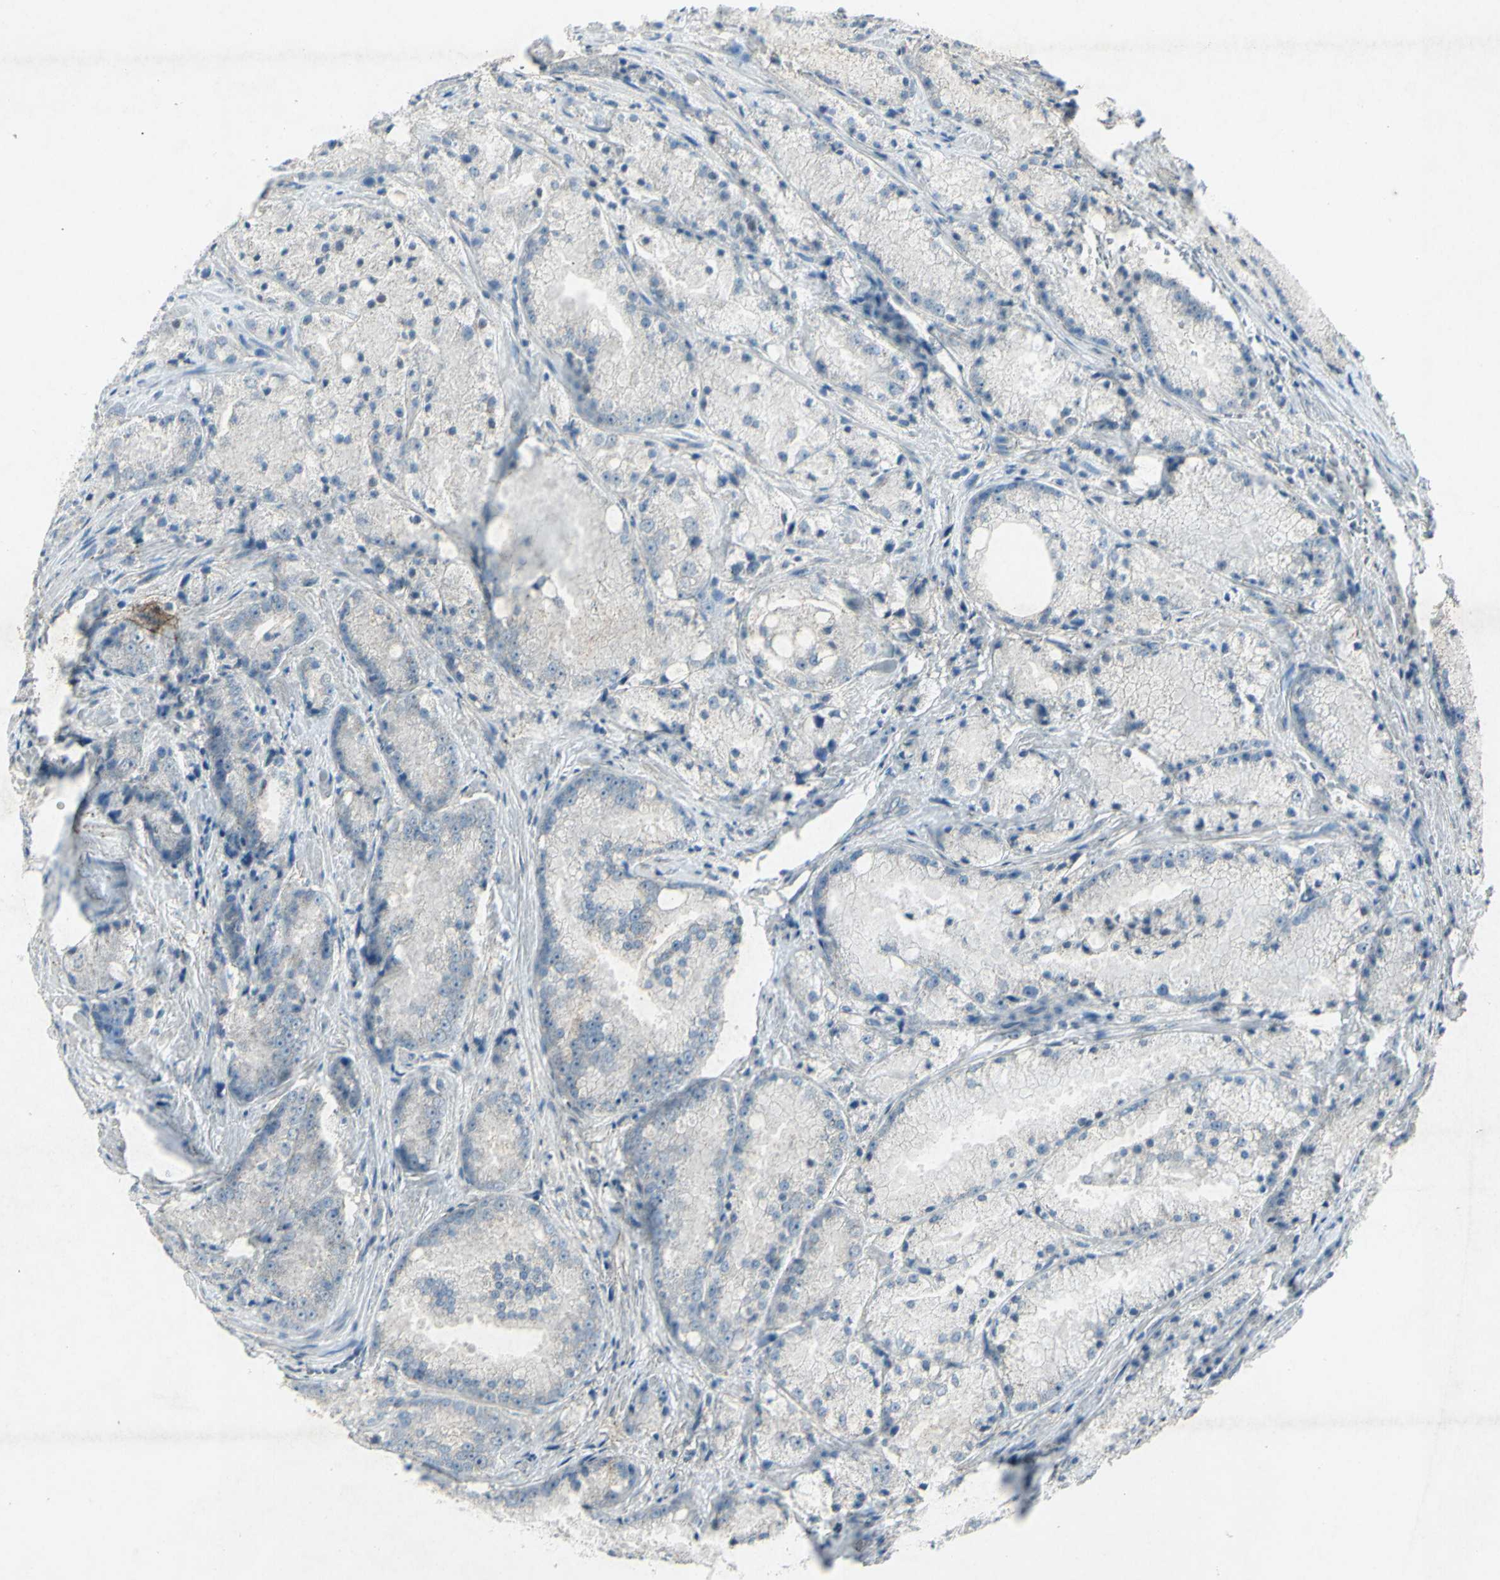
{"staining": {"intensity": "negative", "quantity": "none", "location": "none"}, "tissue": "prostate cancer", "cell_type": "Tumor cells", "image_type": "cancer", "snomed": [{"axis": "morphology", "description": "Adenocarcinoma, Low grade"}, {"axis": "topography", "description": "Prostate"}], "caption": "Immunohistochemistry of prostate cancer (adenocarcinoma (low-grade)) reveals no expression in tumor cells.", "gene": "SNAP91", "patient": {"sex": "male", "age": 64}}